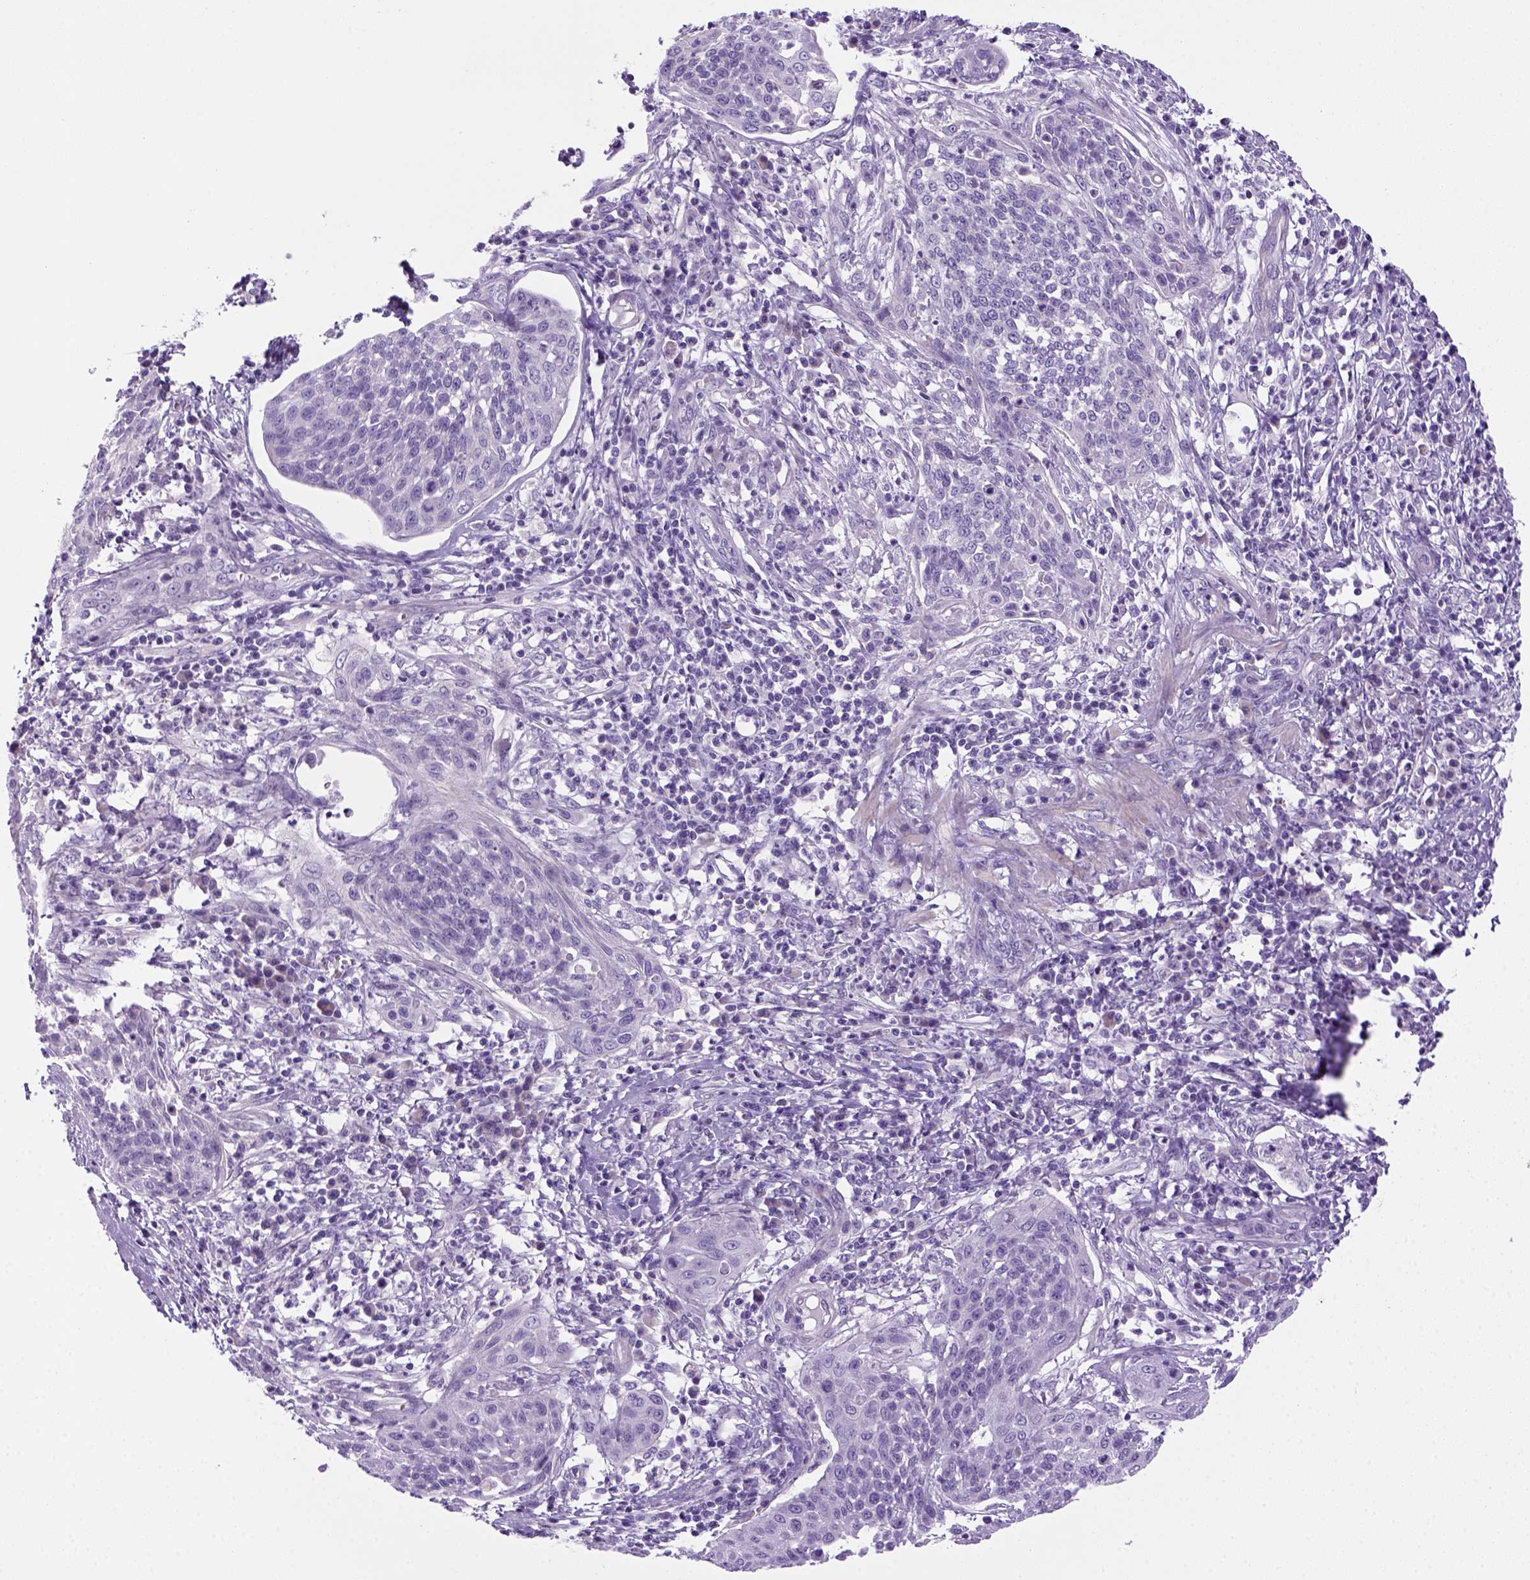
{"staining": {"intensity": "negative", "quantity": "none", "location": "none"}, "tissue": "cervical cancer", "cell_type": "Tumor cells", "image_type": "cancer", "snomed": [{"axis": "morphology", "description": "Squamous cell carcinoma, NOS"}, {"axis": "topography", "description": "Cervix"}], "caption": "Image shows no significant protein expression in tumor cells of squamous cell carcinoma (cervical).", "gene": "DNAH11", "patient": {"sex": "female", "age": 34}}